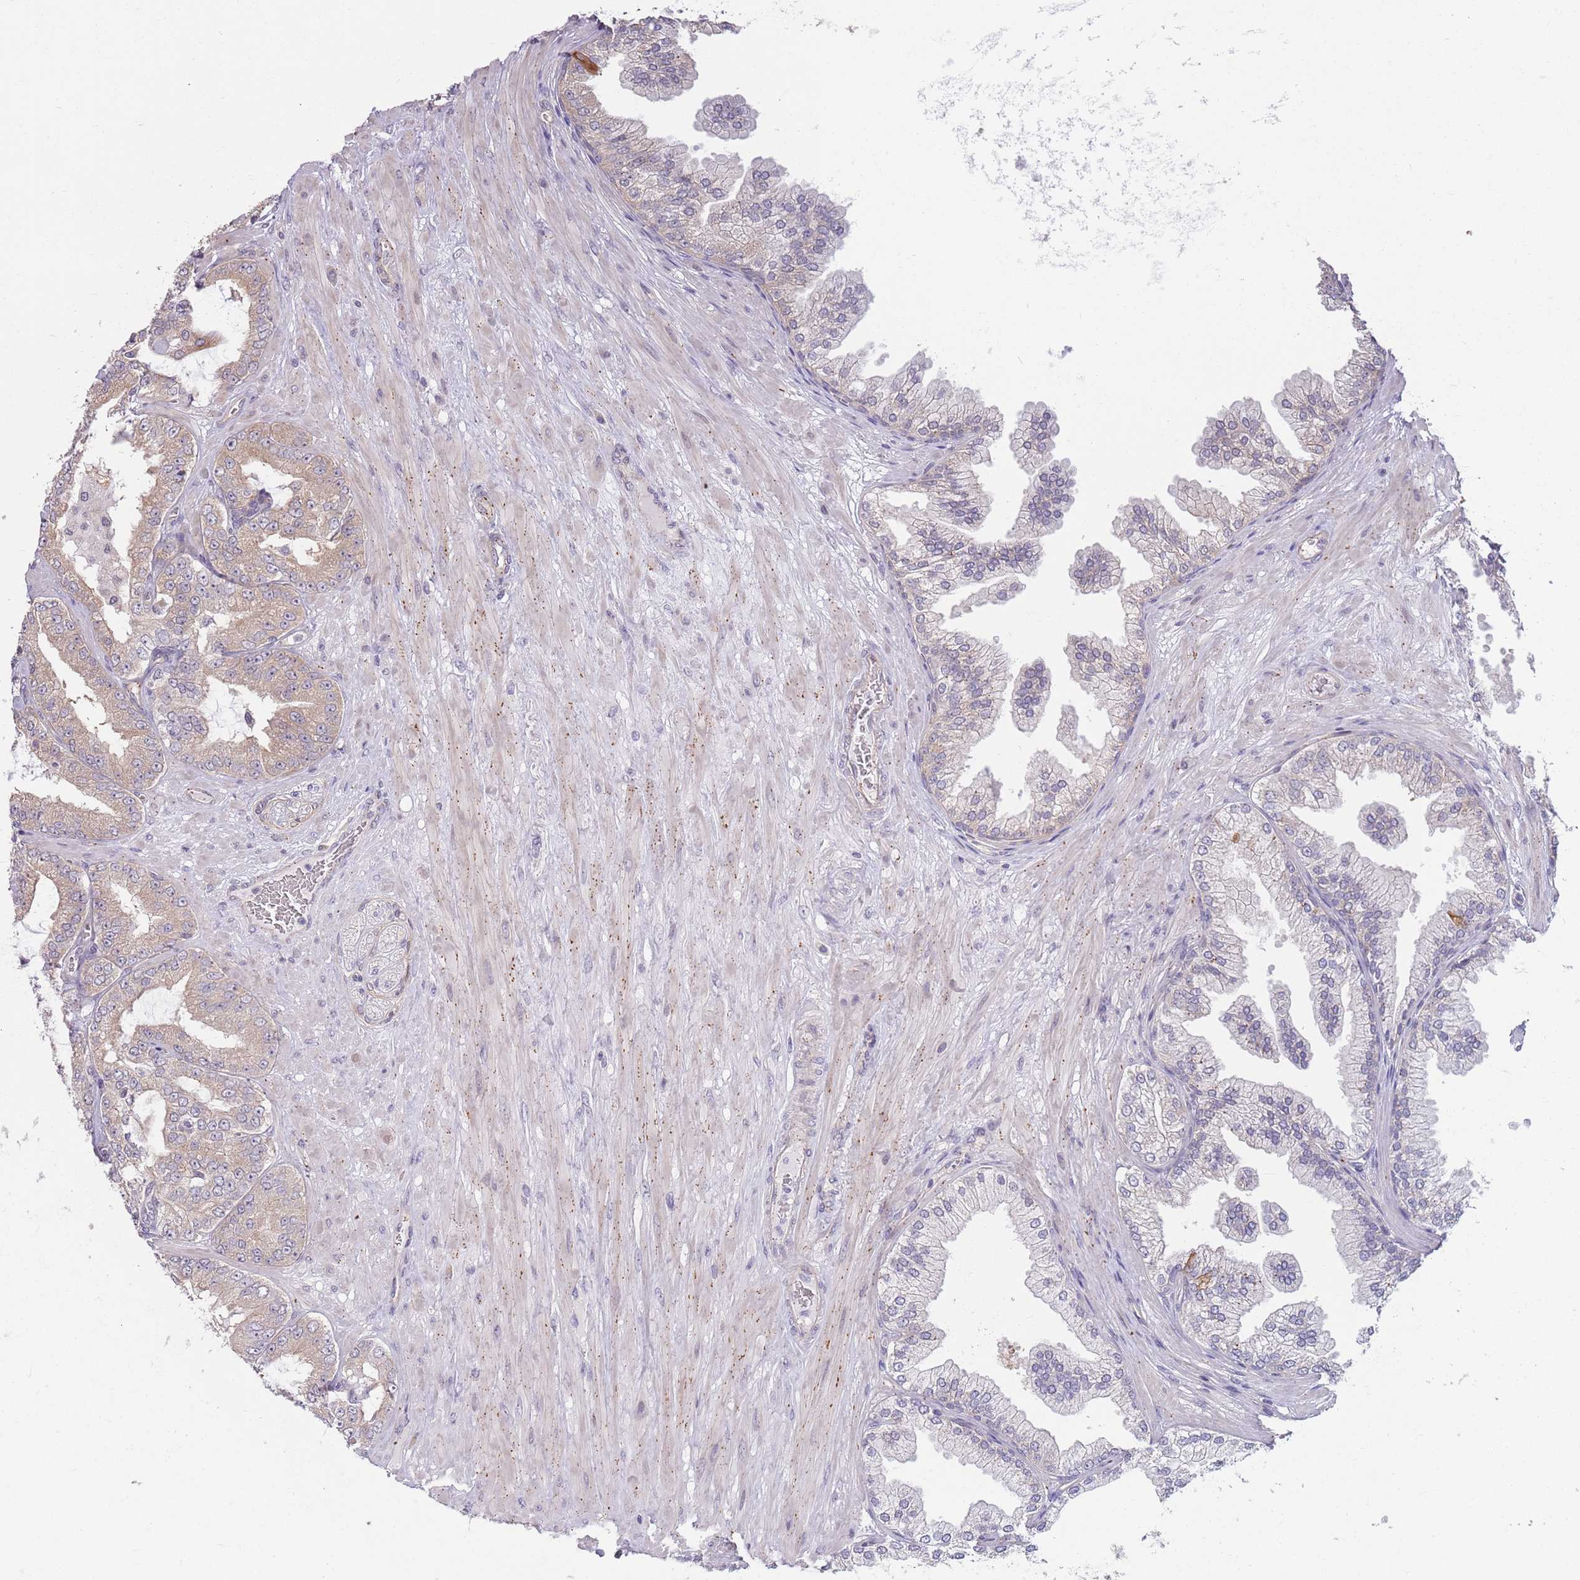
{"staining": {"intensity": "weak", "quantity": "25%-75%", "location": "cytoplasmic/membranous"}, "tissue": "prostate cancer", "cell_type": "Tumor cells", "image_type": "cancer", "snomed": [{"axis": "morphology", "description": "Adenocarcinoma, Low grade"}, {"axis": "topography", "description": "Prostate"}], "caption": "High-magnification brightfield microscopy of prostate cancer (adenocarcinoma (low-grade)) stained with DAB (3,3'-diaminobenzidine) (brown) and counterstained with hematoxylin (blue). tumor cells exhibit weak cytoplasmic/membranous positivity is present in about25%-75% of cells.", "gene": "LDHD", "patient": {"sex": "male", "age": 63}}